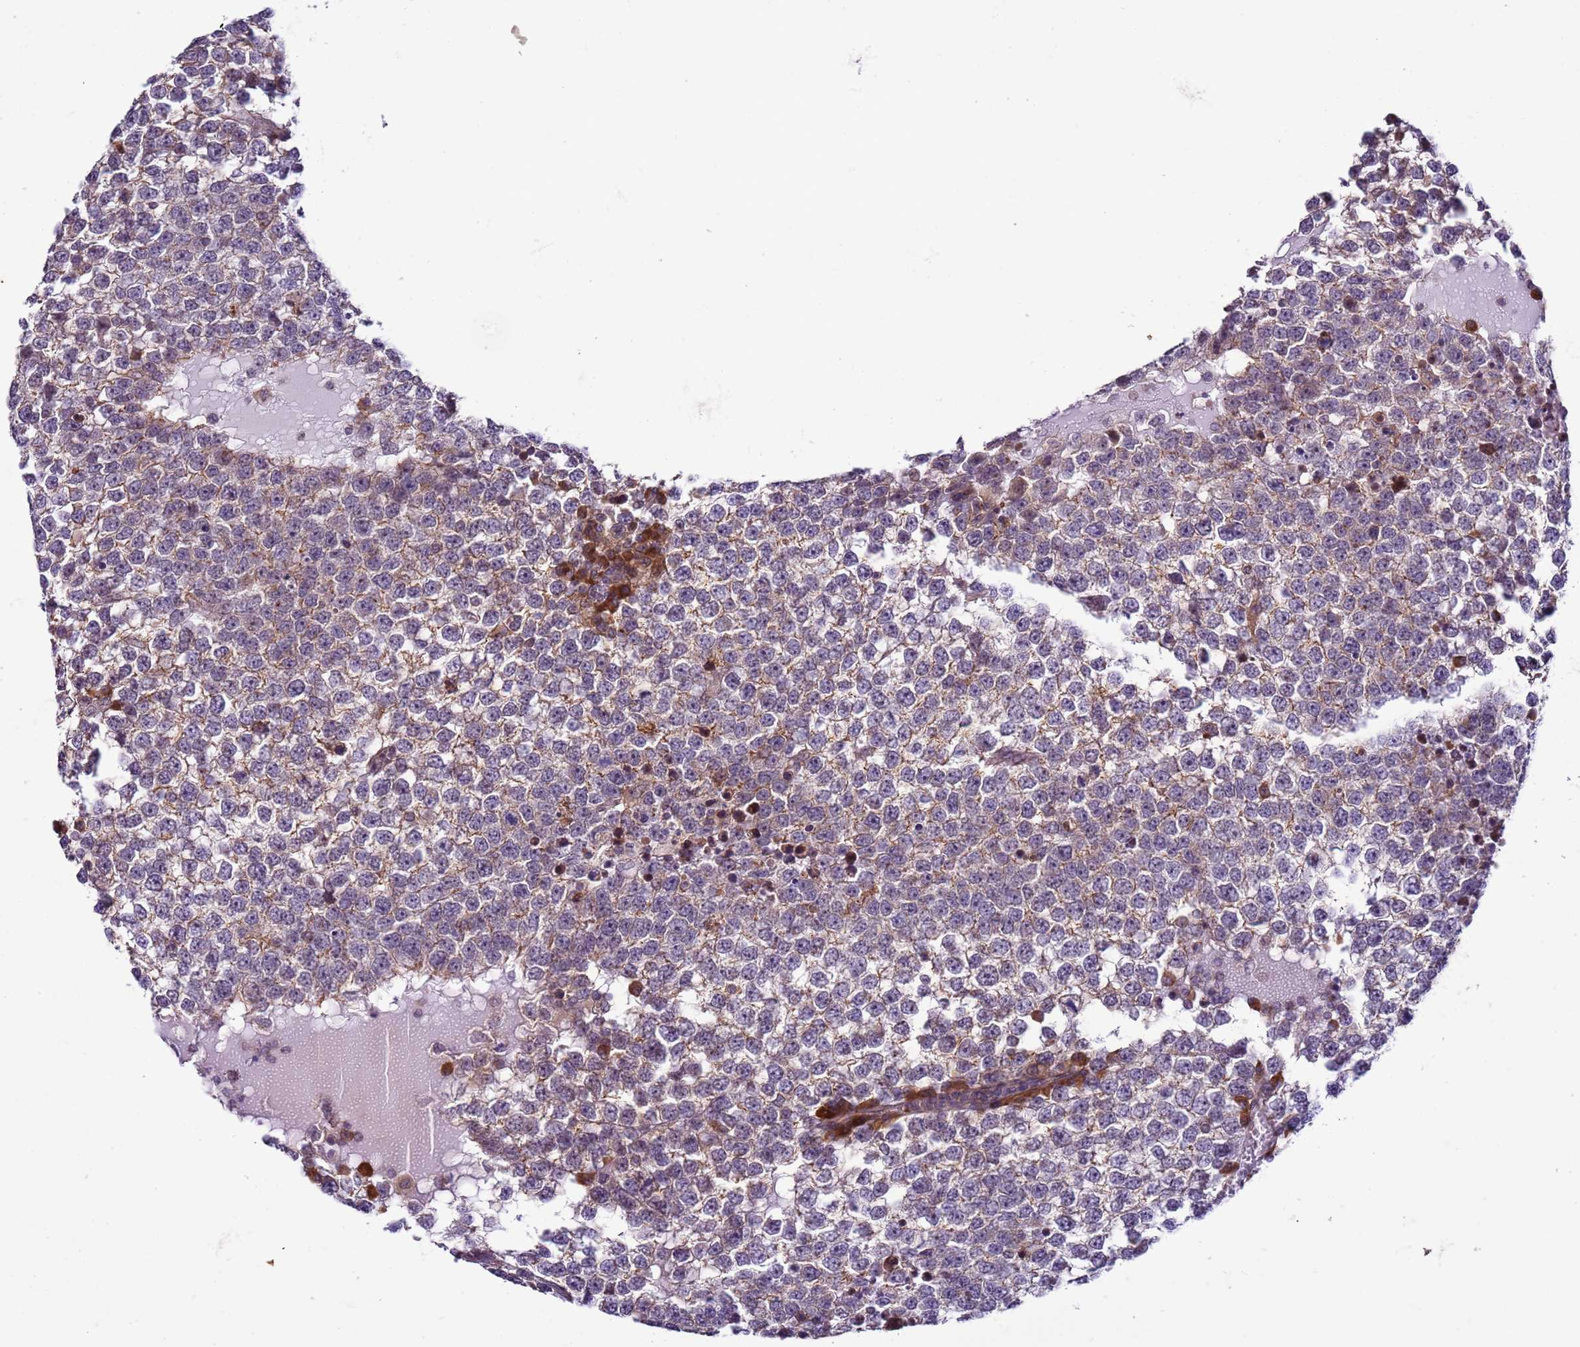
{"staining": {"intensity": "weak", "quantity": "25%-75%", "location": "cytoplasmic/membranous"}, "tissue": "testis cancer", "cell_type": "Tumor cells", "image_type": "cancer", "snomed": [{"axis": "morphology", "description": "Seminoma, NOS"}, {"axis": "topography", "description": "Testis"}], "caption": "Human testis seminoma stained with a protein marker demonstrates weak staining in tumor cells.", "gene": "GEN1", "patient": {"sex": "male", "age": 65}}